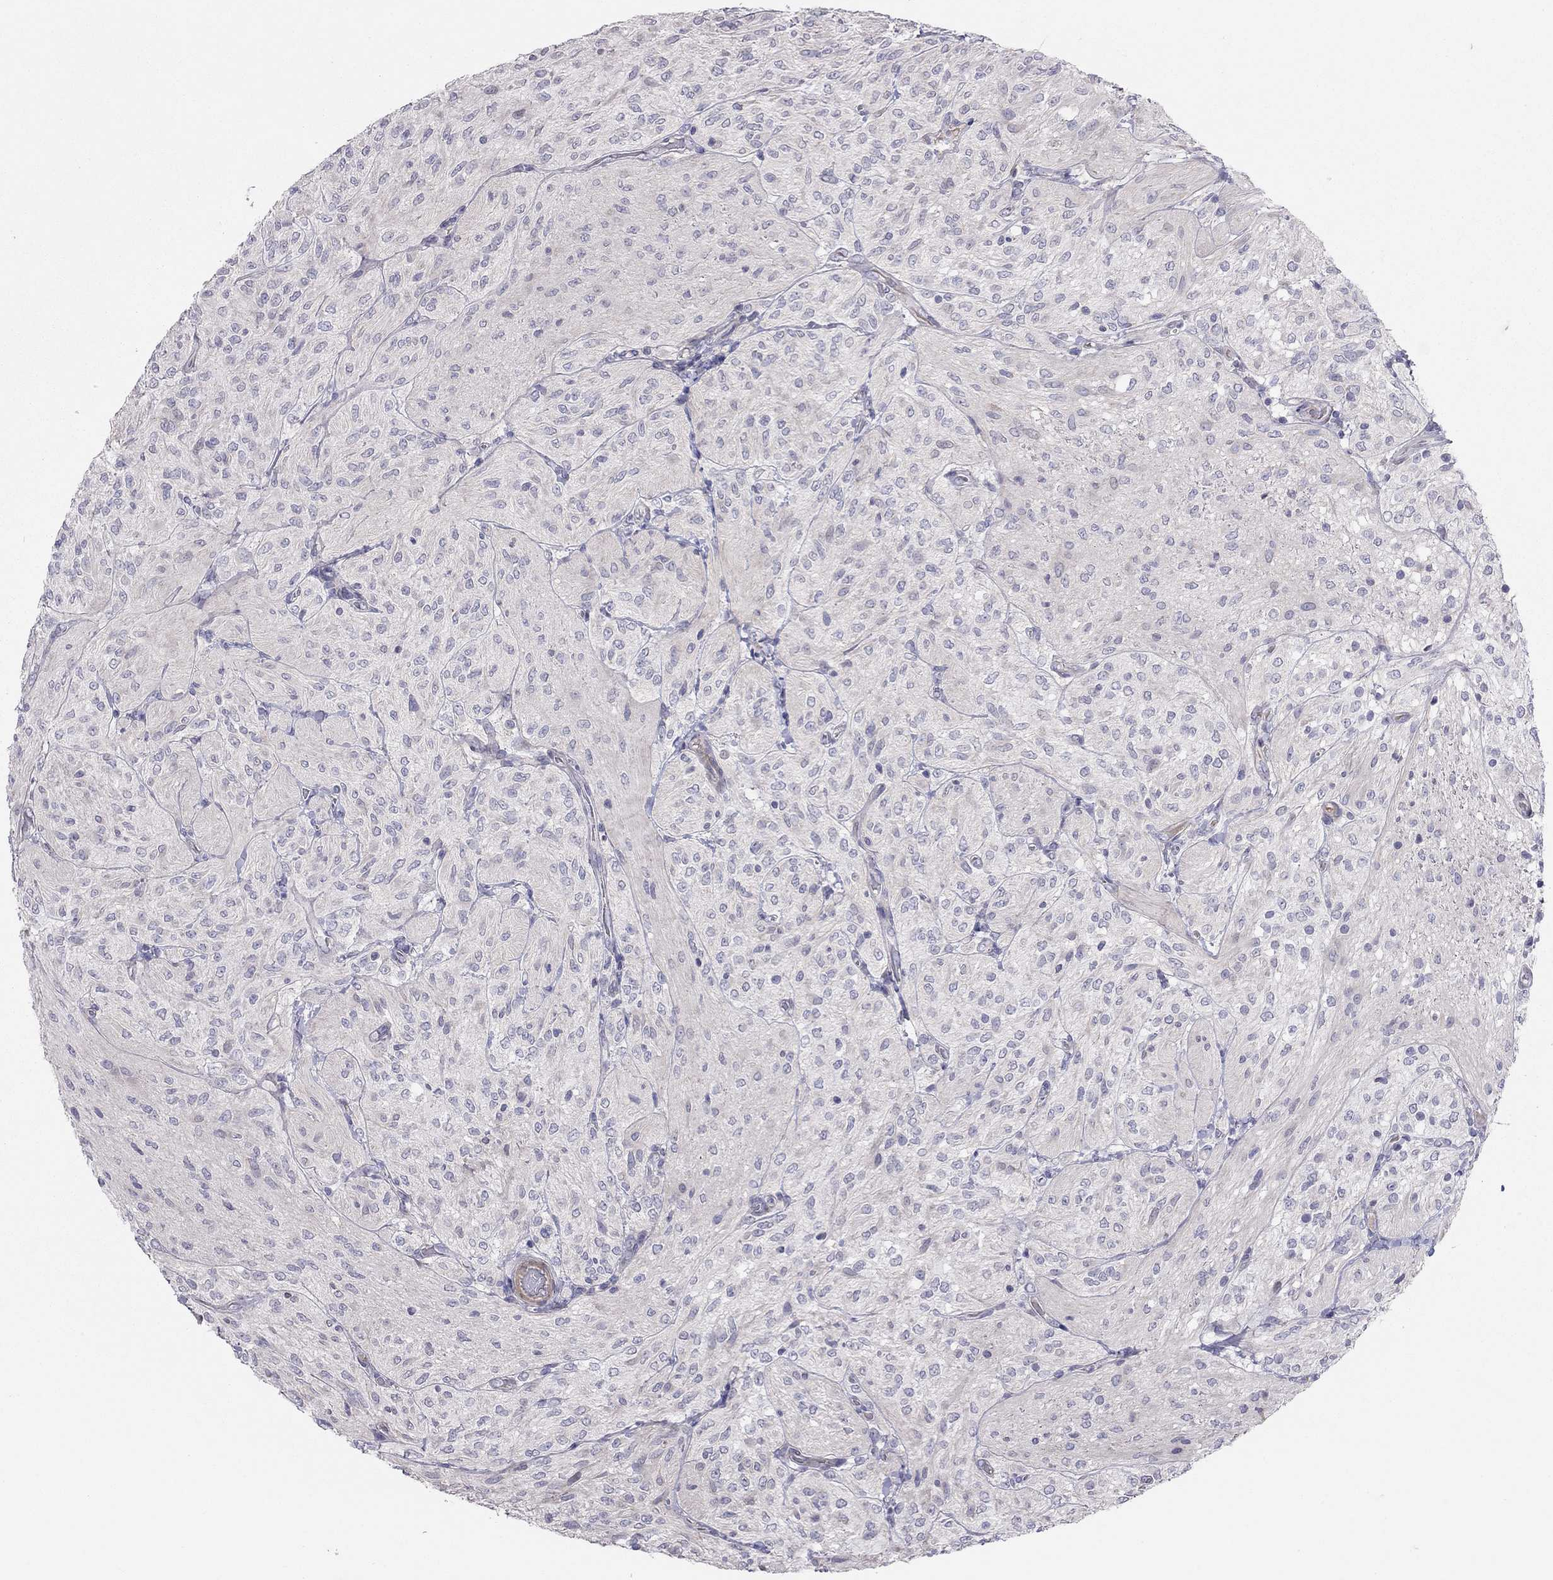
{"staining": {"intensity": "negative", "quantity": "none", "location": "none"}, "tissue": "glioma", "cell_type": "Tumor cells", "image_type": "cancer", "snomed": [{"axis": "morphology", "description": "Glioma, malignant, Low grade"}, {"axis": "topography", "description": "Brain"}], "caption": "Immunohistochemical staining of glioma displays no significant expression in tumor cells.", "gene": "SYTL2", "patient": {"sex": "male", "age": 3}}